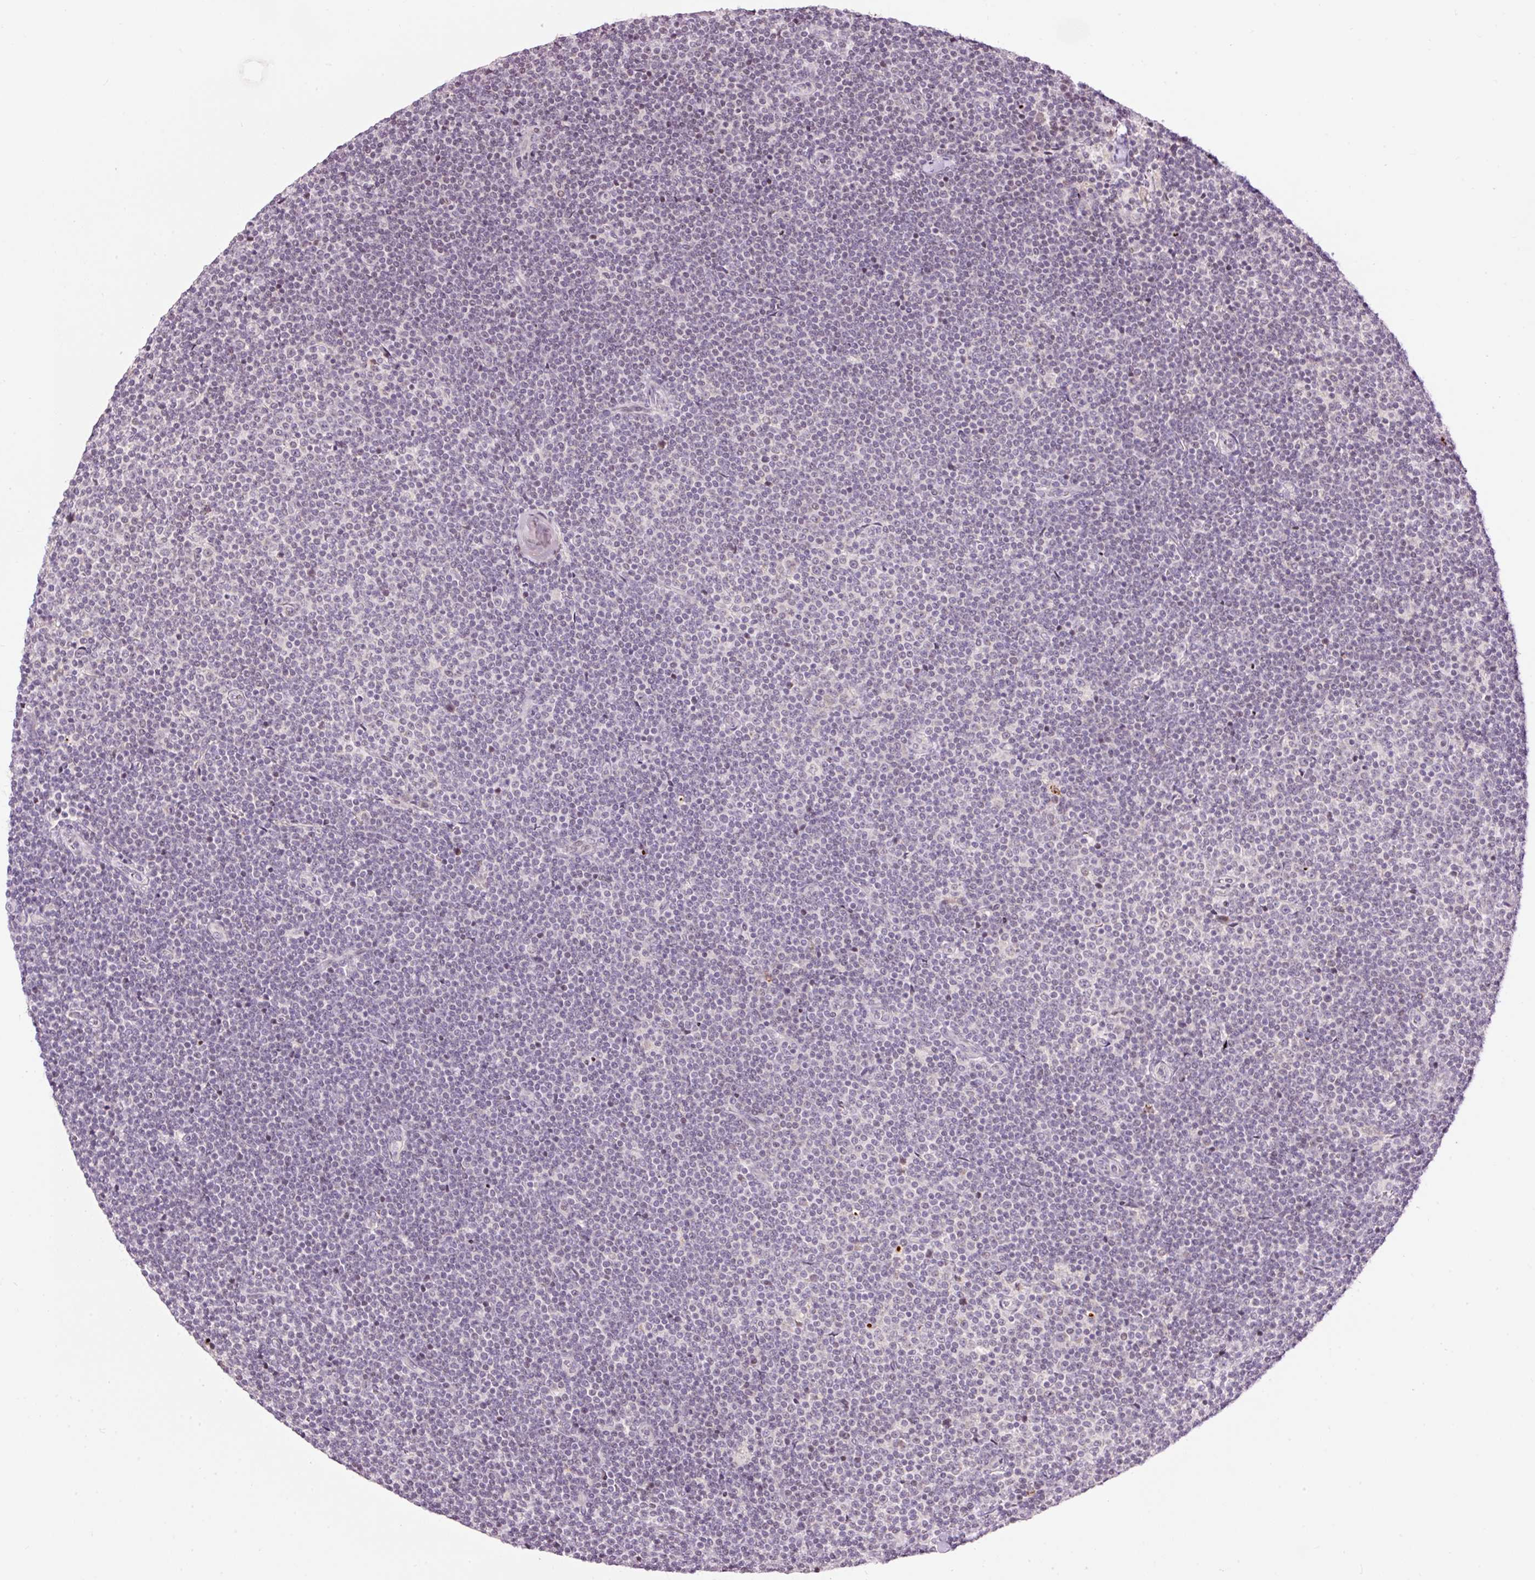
{"staining": {"intensity": "negative", "quantity": "none", "location": "none"}, "tissue": "lymphoma", "cell_type": "Tumor cells", "image_type": "cancer", "snomed": [{"axis": "morphology", "description": "Malignant lymphoma, non-Hodgkin's type, Low grade"}, {"axis": "topography", "description": "Lymph node"}], "caption": "Immunohistochemical staining of human malignant lymphoma, non-Hodgkin's type (low-grade) shows no significant expression in tumor cells.", "gene": "ABHD11", "patient": {"sex": "male", "age": 48}}